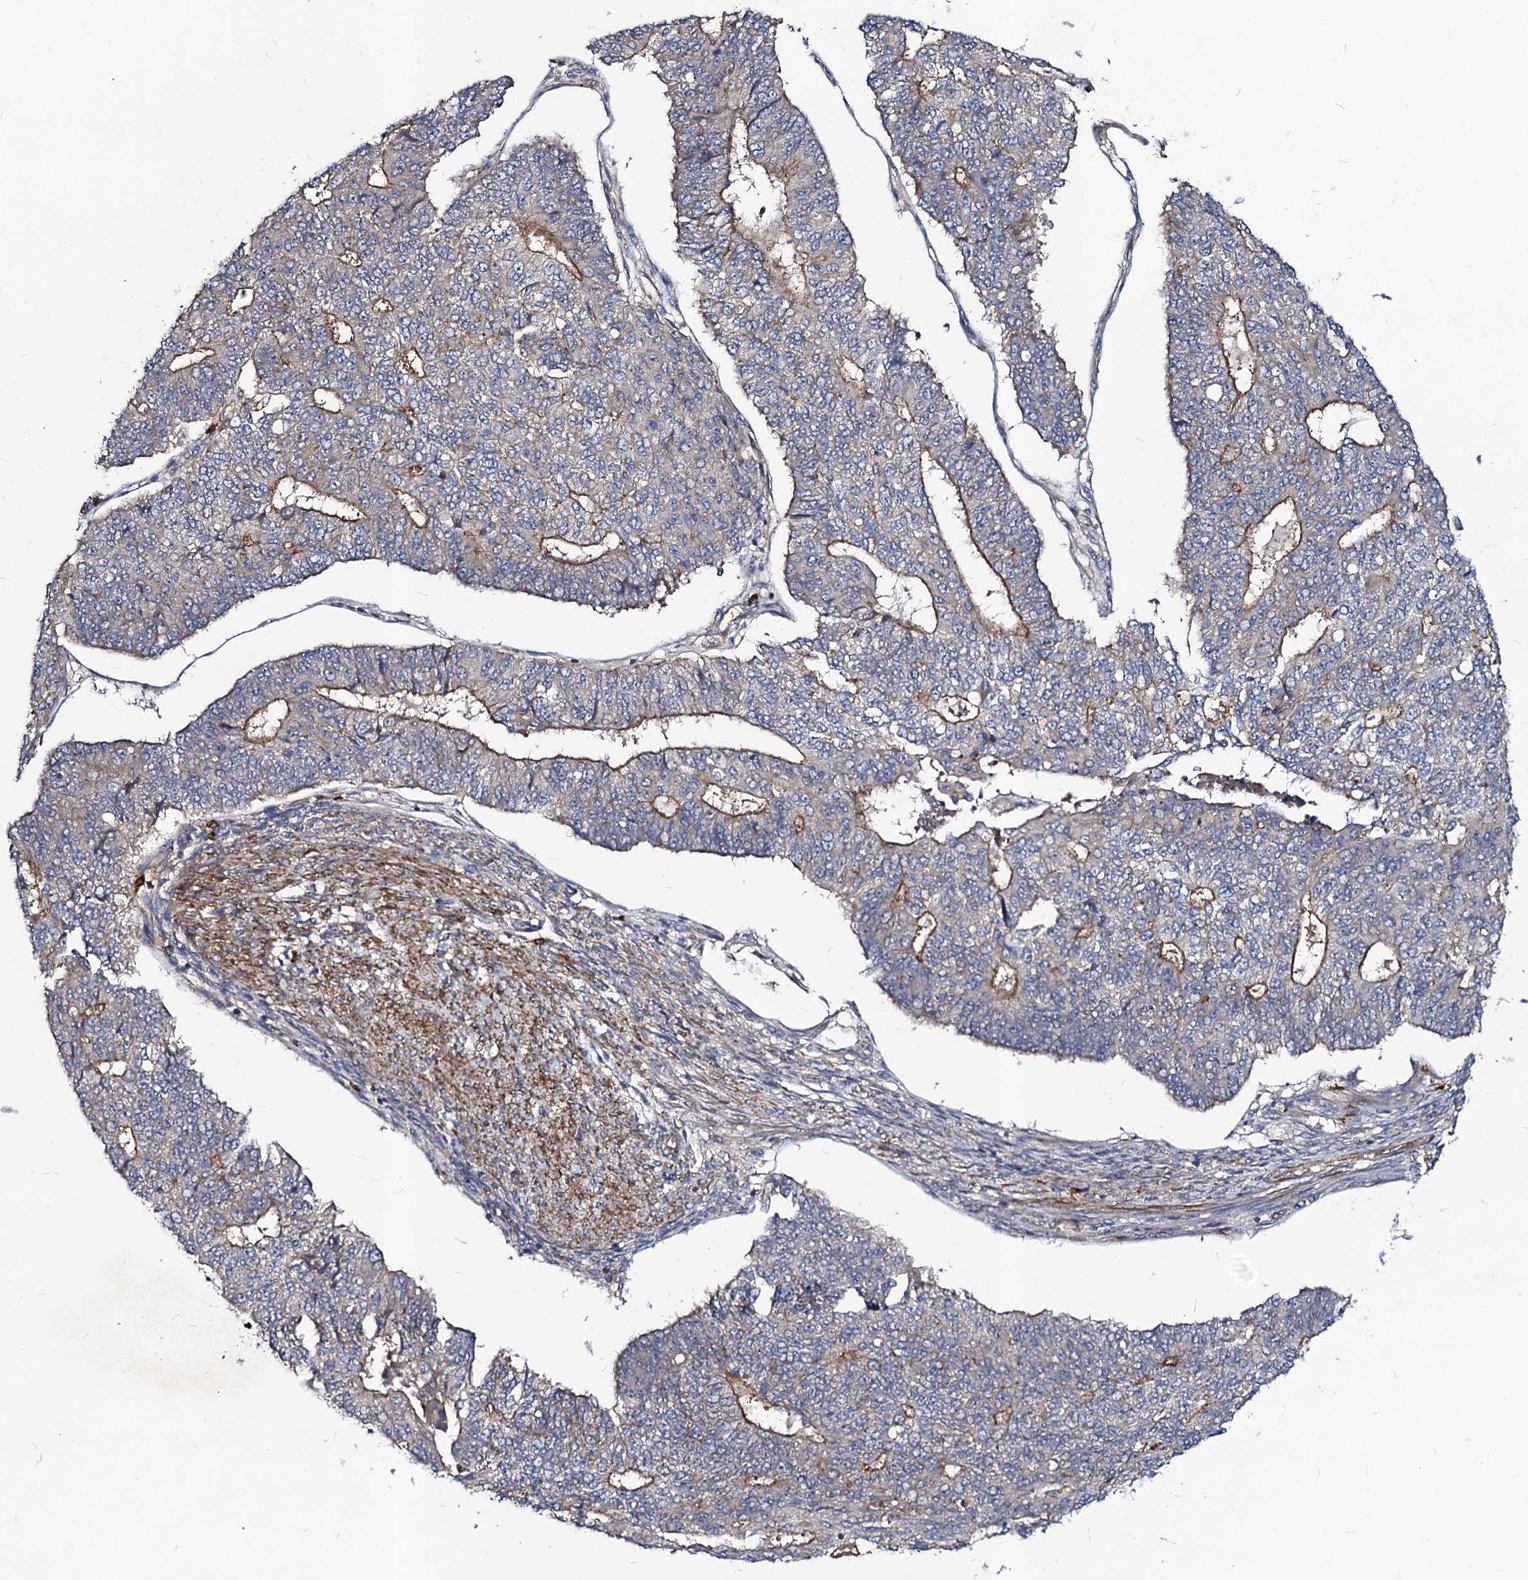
{"staining": {"intensity": "moderate", "quantity": "25%-75%", "location": "cytoplasmic/membranous"}, "tissue": "endometrial cancer", "cell_type": "Tumor cells", "image_type": "cancer", "snomed": [{"axis": "morphology", "description": "Adenocarcinoma, NOS"}, {"axis": "topography", "description": "Endometrium"}], "caption": "IHC photomicrograph of neoplastic tissue: endometrial adenocarcinoma stained using immunohistochemistry (IHC) demonstrates medium levels of moderate protein expression localized specifically in the cytoplasmic/membranous of tumor cells, appearing as a cytoplasmic/membranous brown color.", "gene": "KXD1", "patient": {"sex": "female", "age": 32}}